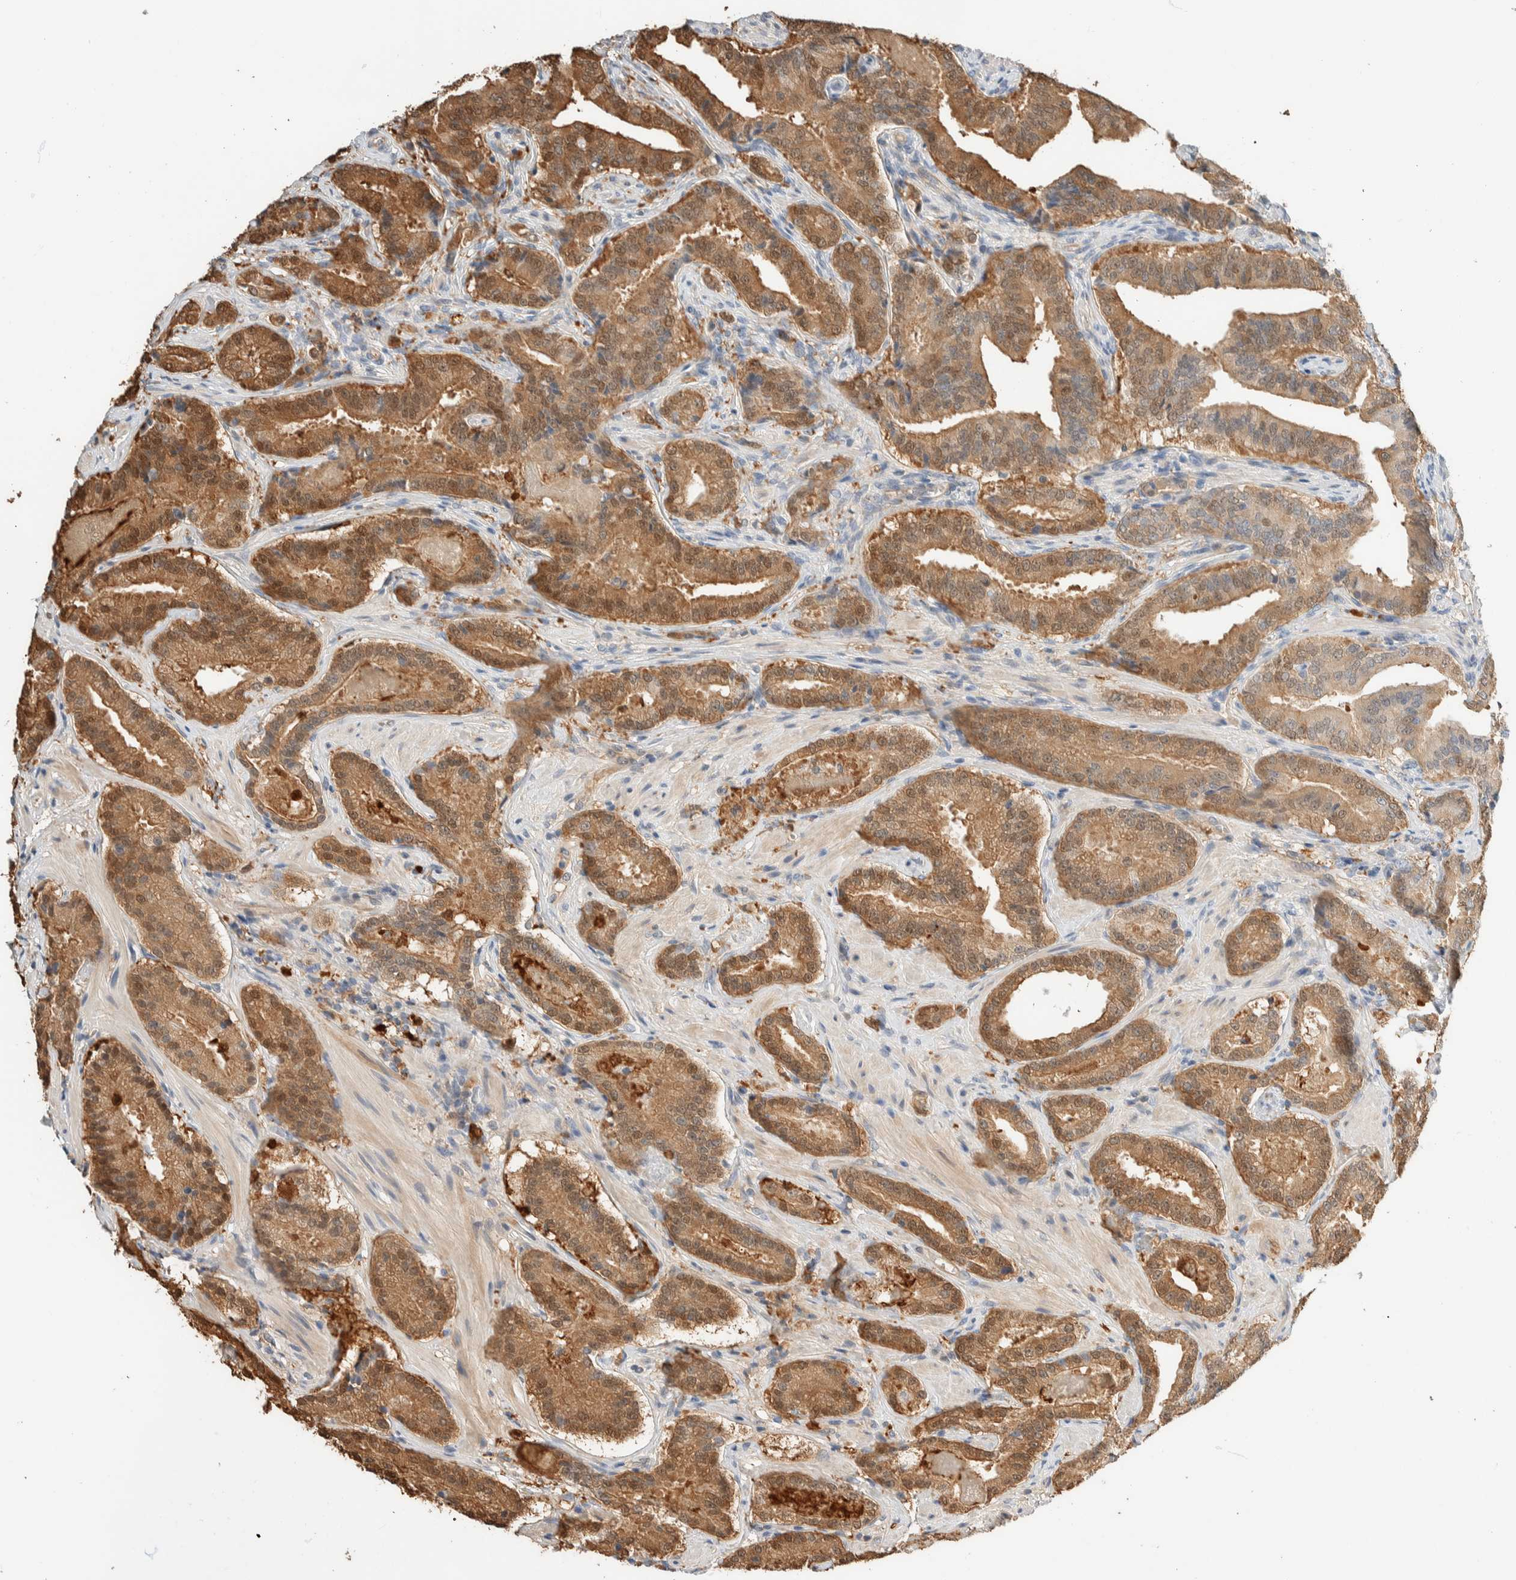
{"staining": {"intensity": "moderate", "quantity": ">75%", "location": "cytoplasmic/membranous,nuclear"}, "tissue": "prostate cancer", "cell_type": "Tumor cells", "image_type": "cancer", "snomed": [{"axis": "morphology", "description": "Adenocarcinoma, Low grade"}, {"axis": "topography", "description": "Prostate"}], "caption": "Immunohistochemistry (IHC) staining of prostate low-grade adenocarcinoma, which exhibits medium levels of moderate cytoplasmic/membranous and nuclear staining in about >75% of tumor cells indicating moderate cytoplasmic/membranous and nuclear protein staining. The staining was performed using DAB (3,3'-diaminobenzidine) (brown) for protein detection and nuclei were counterstained in hematoxylin (blue).", "gene": "SETD4", "patient": {"sex": "male", "age": 51}}